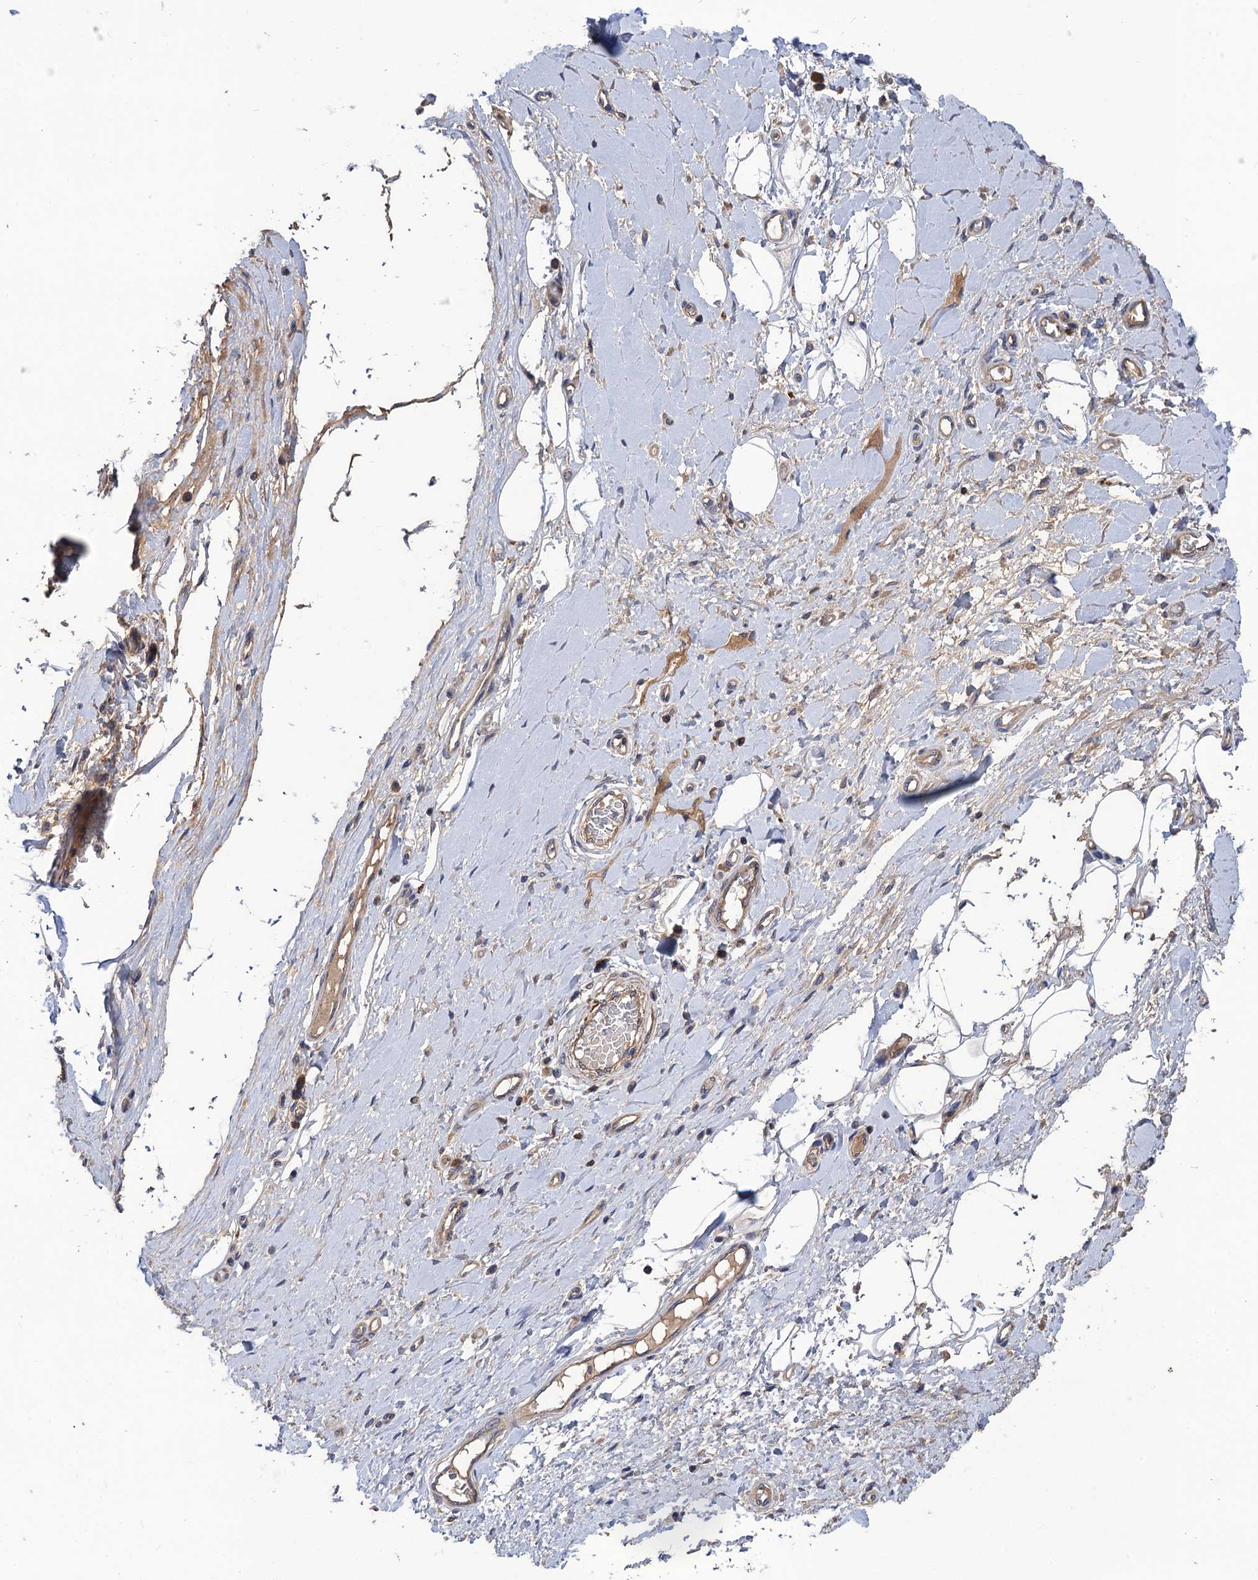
{"staining": {"intensity": "negative", "quantity": "none", "location": "none"}, "tissue": "adipose tissue", "cell_type": "Adipocytes", "image_type": "normal", "snomed": [{"axis": "morphology", "description": "Normal tissue, NOS"}, {"axis": "morphology", "description": "Adenocarcinoma, NOS"}, {"axis": "topography", "description": "Esophagus"}, {"axis": "topography", "description": "Stomach, upper"}, {"axis": "topography", "description": "Peripheral nerve tissue"}], "caption": "This histopathology image is of unremarkable adipose tissue stained with immunohistochemistry (IHC) to label a protein in brown with the nuclei are counter-stained blue. There is no positivity in adipocytes. The staining was performed using DAB to visualize the protein expression in brown, while the nuclei were stained in blue with hematoxylin (Magnification: 20x).", "gene": "DGKA", "patient": {"sex": "male", "age": 62}}